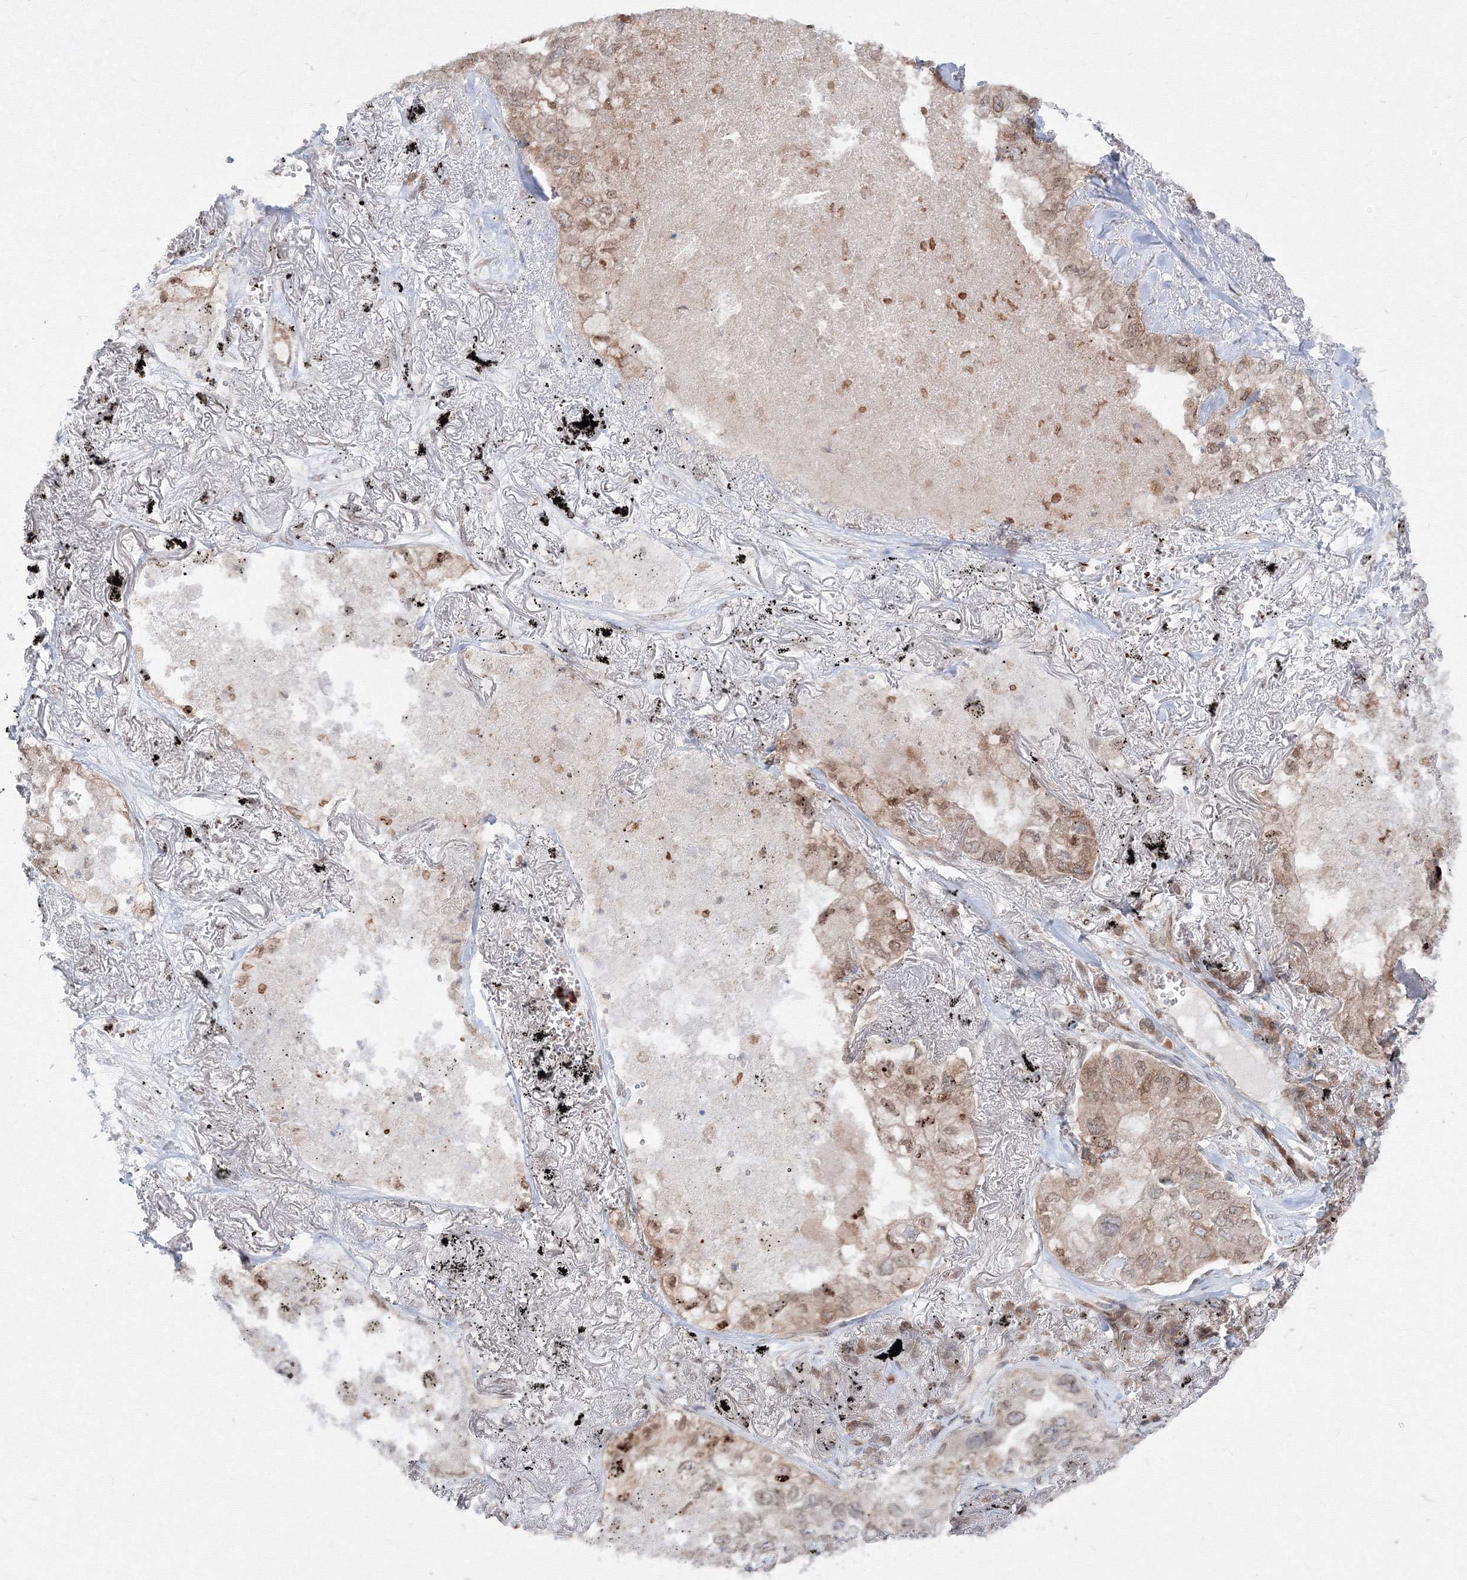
{"staining": {"intensity": "weak", "quantity": "25%-75%", "location": "cytoplasmic/membranous,nuclear"}, "tissue": "lung cancer", "cell_type": "Tumor cells", "image_type": "cancer", "snomed": [{"axis": "morphology", "description": "Adenocarcinoma, NOS"}, {"axis": "topography", "description": "Lung"}], "caption": "About 25%-75% of tumor cells in lung cancer display weak cytoplasmic/membranous and nuclear protein expression as visualized by brown immunohistochemical staining.", "gene": "DNAJB2", "patient": {"sex": "male", "age": 65}}